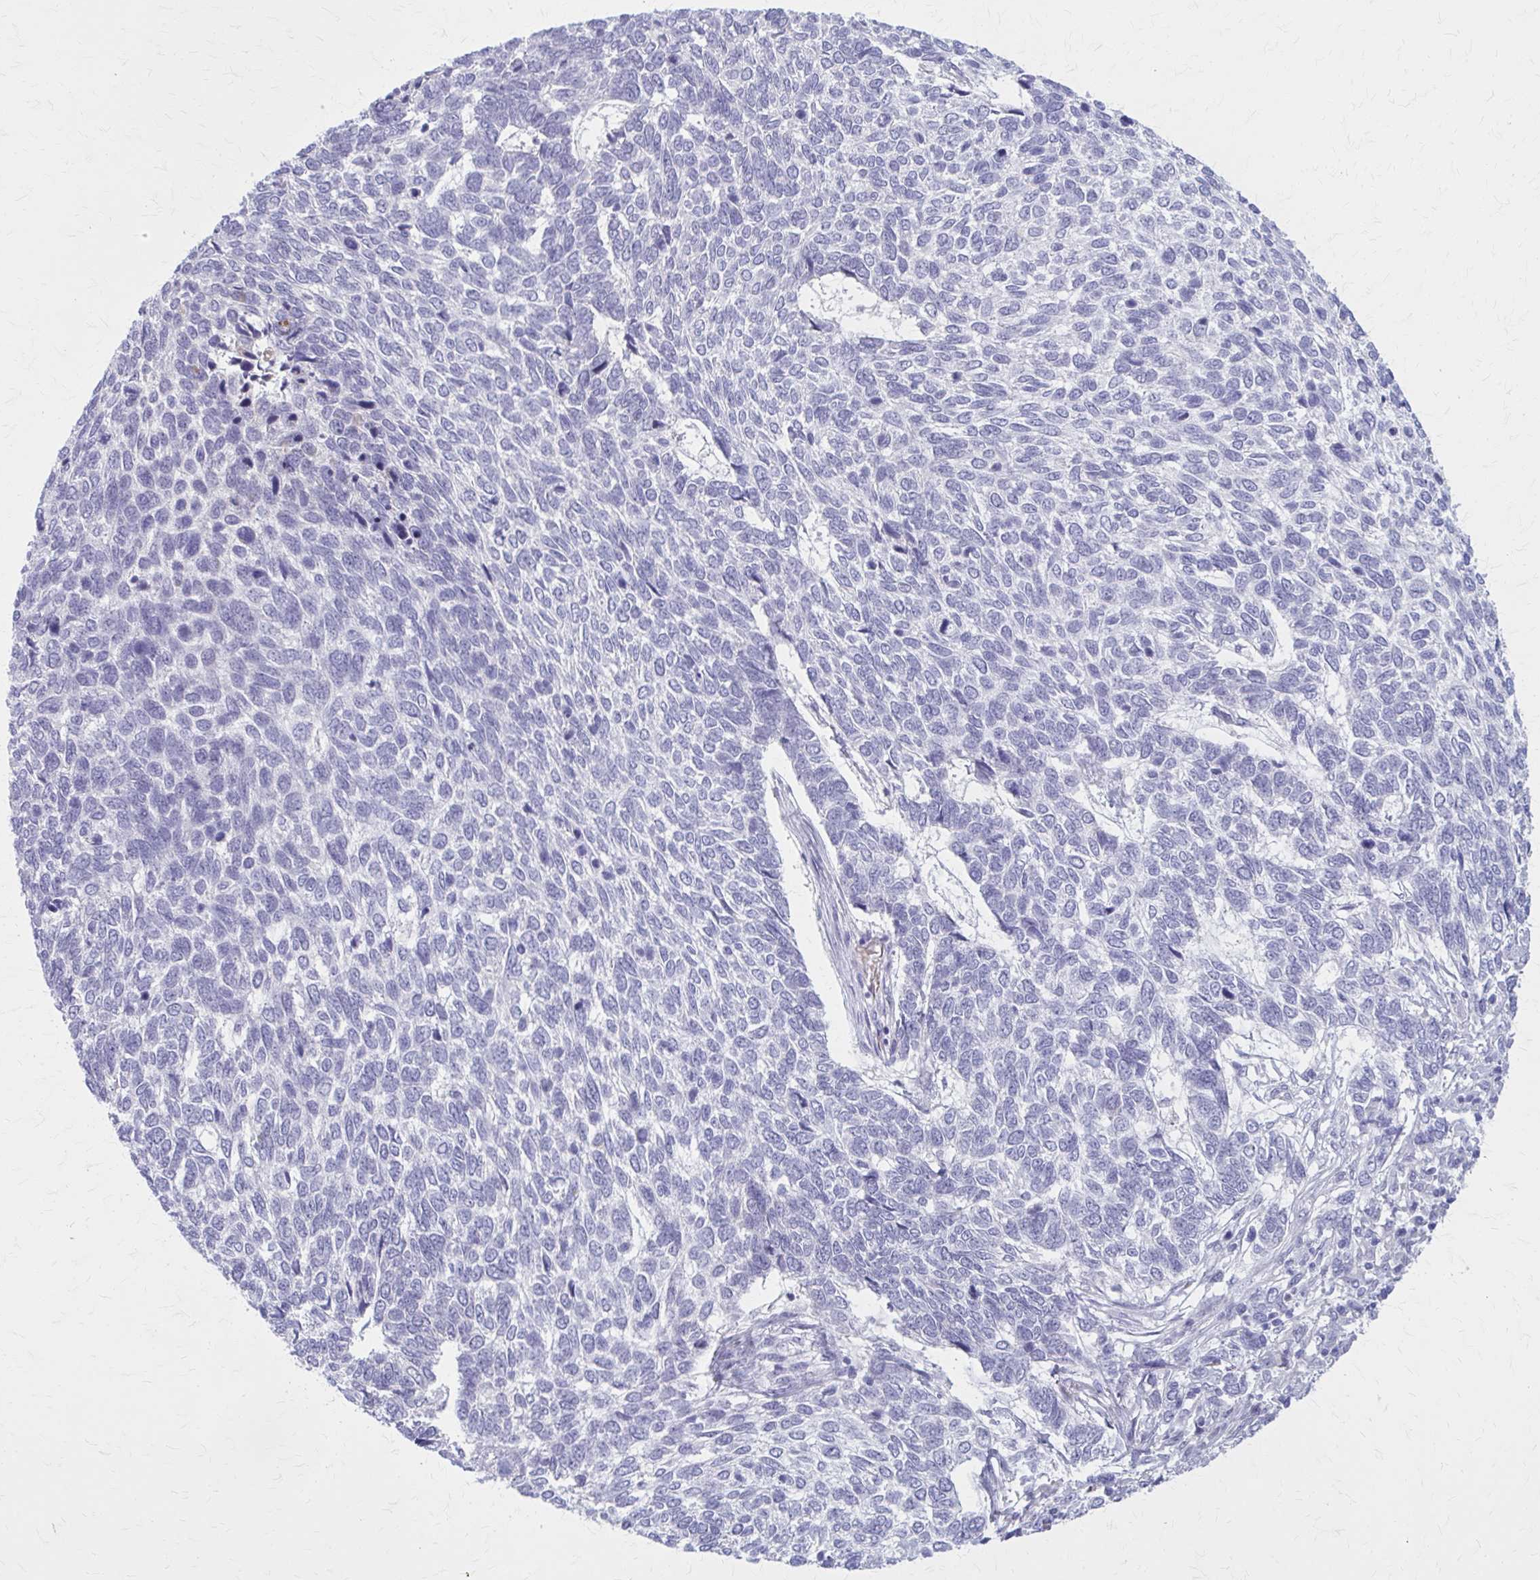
{"staining": {"intensity": "negative", "quantity": "none", "location": "none"}, "tissue": "skin cancer", "cell_type": "Tumor cells", "image_type": "cancer", "snomed": [{"axis": "morphology", "description": "Basal cell carcinoma"}, {"axis": "topography", "description": "Skin"}], "caption": "Immunohistochemistry (IHC) of human skin cancer exhibits no staining in tumor cells.", "gene": "SERPIND1", "patient": {"sex": "female", "age": 65}}